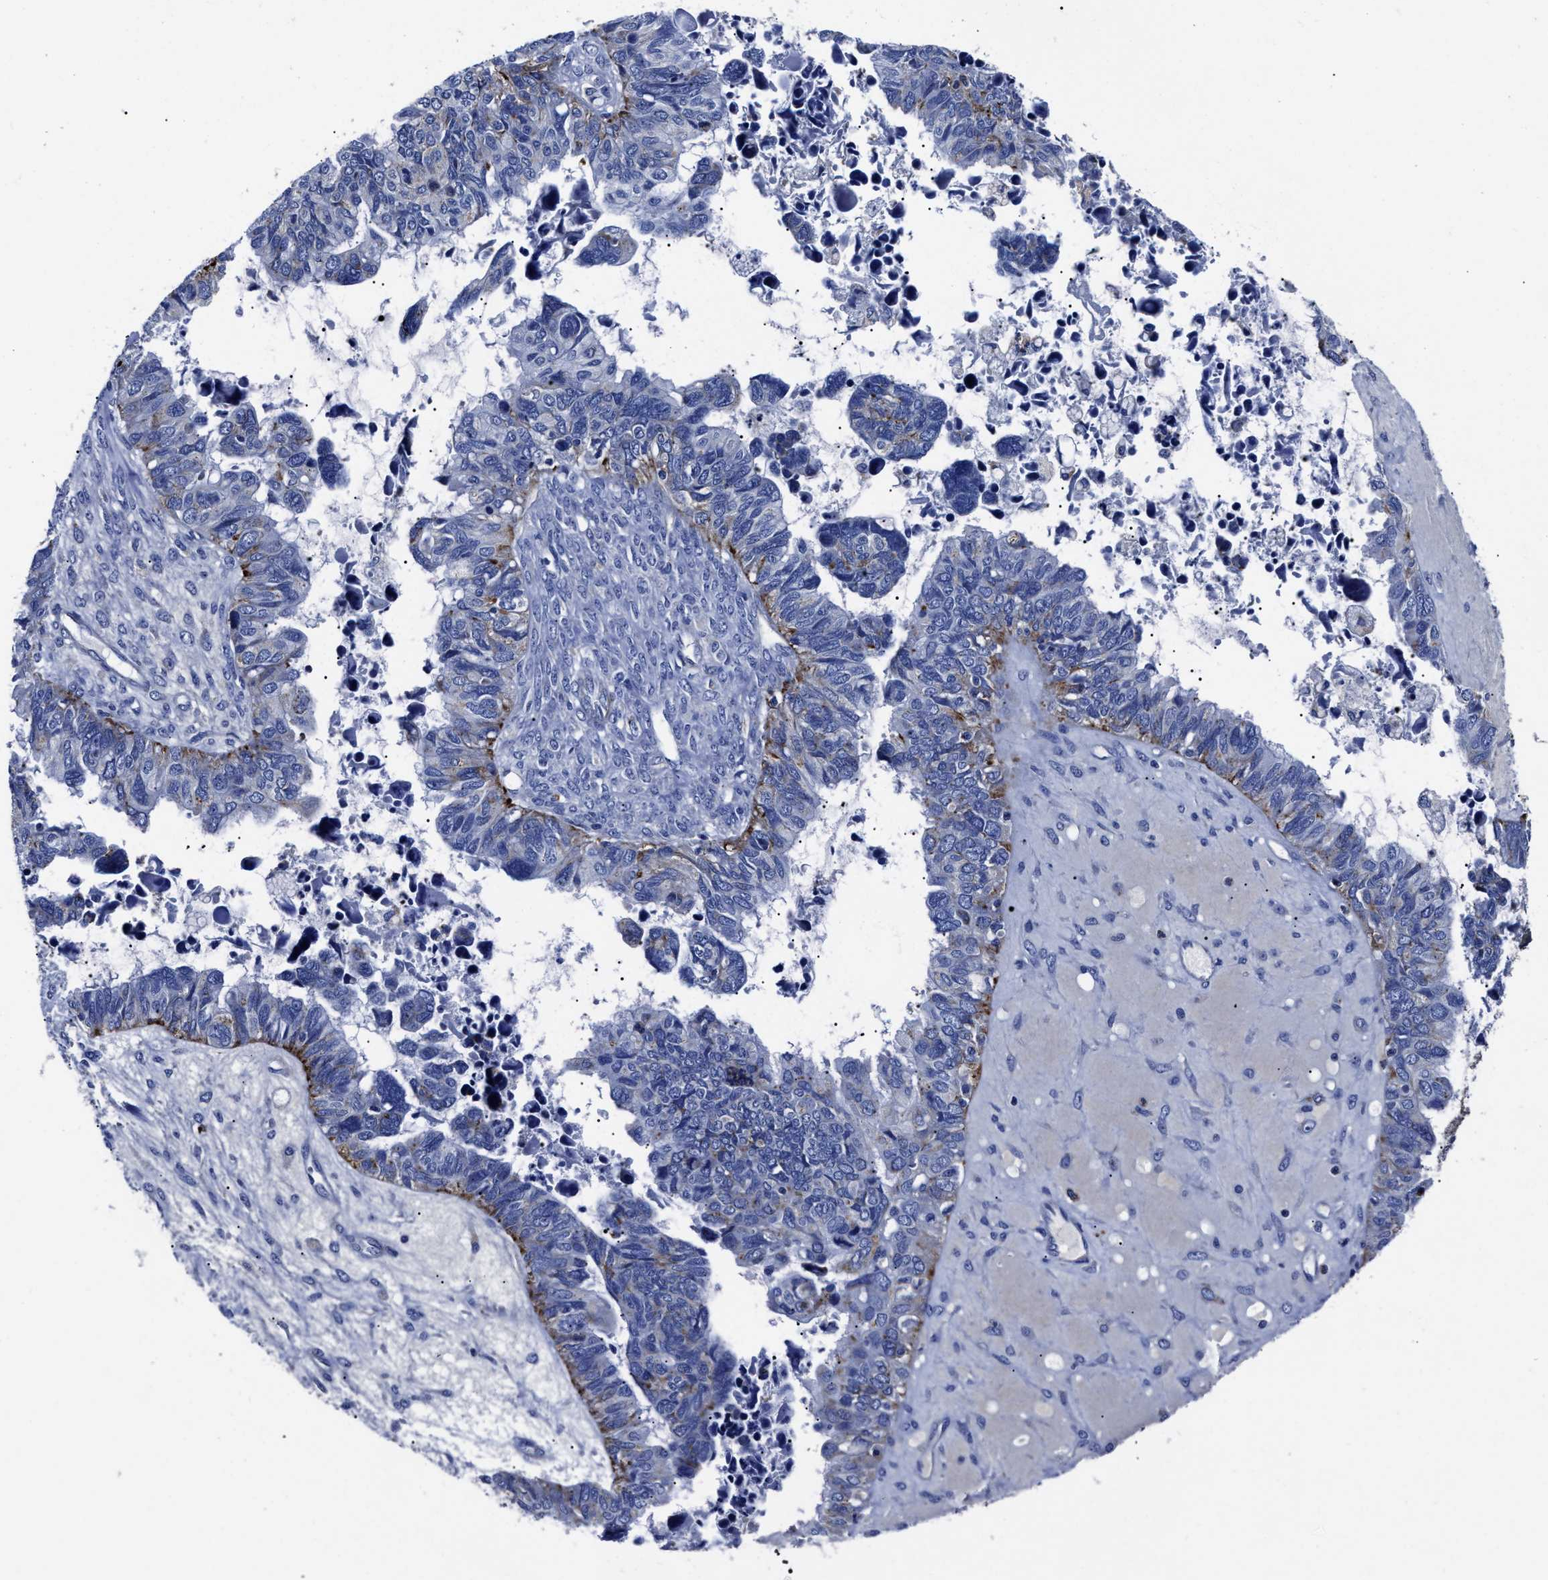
{"staining": {"intensity": "weak", "quantity": "<25%", "location": "cytoplasmic/membranous"}, "tissue": "ovarian cancer", "cell_type": "Tumor cells", "image_type": "cancer", "snomed": [{"axis": "morphology", "description": "Cystadenocarcinoma, serous, NOS"}, {"axis": "topography", "description": "Ovary"}], "caption": "An immunohistochemistry (IHC) histopathology image of ovarian cancer (serous cystadenocarcinoma) is shown. There is no staining in tumor cells of ovarian cancer (serous cystadenocarcinoma). (DAB IHC visualized using brightfield microscopy, high magnification).", "gene": "LAMTOR4", "patient": {"sex": "female", "age": 79}}